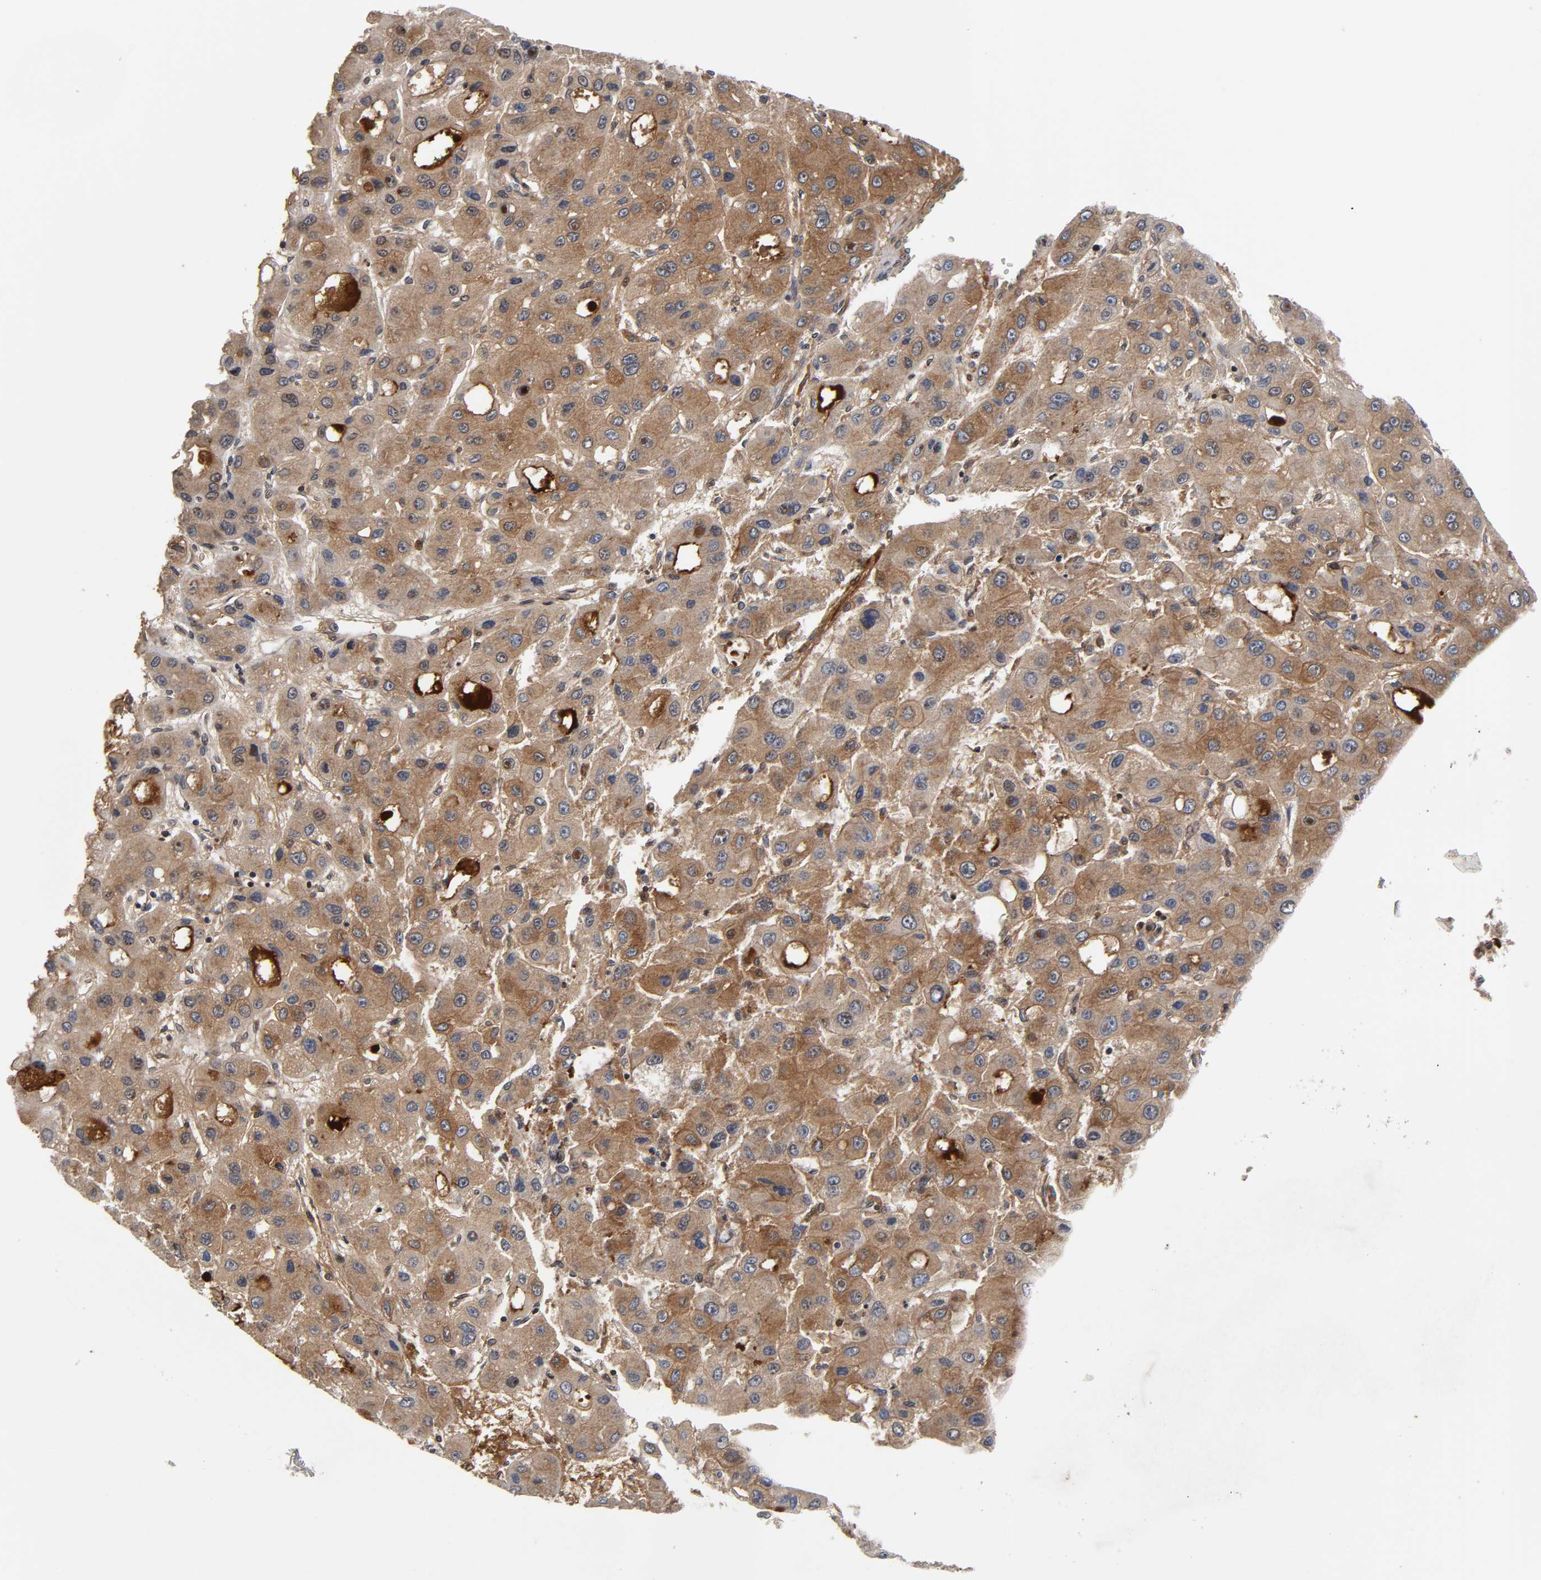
{"staining": {"intensity": "strong", "quantity": ">75%", "location": "cytoplasmic/membranous,nuclear"}, "tissue": "liver cancer", "cell_type": "Tumor cells", "image_type": "cancer", "snomed": [{"axis": "morphology", "description": "Carcinoma, Hepatocellular, NOS"}, {"axis": "topography", "description": "Liver"}], "caption": "A brown stain shows strong cytoplasmic/membranous and nuclear expression of a protein in human liver cancer (hepatocellular carcinoma) tumor cells.", "gene": "CPN2", "patient": {"sex": "male", "age": 55}}